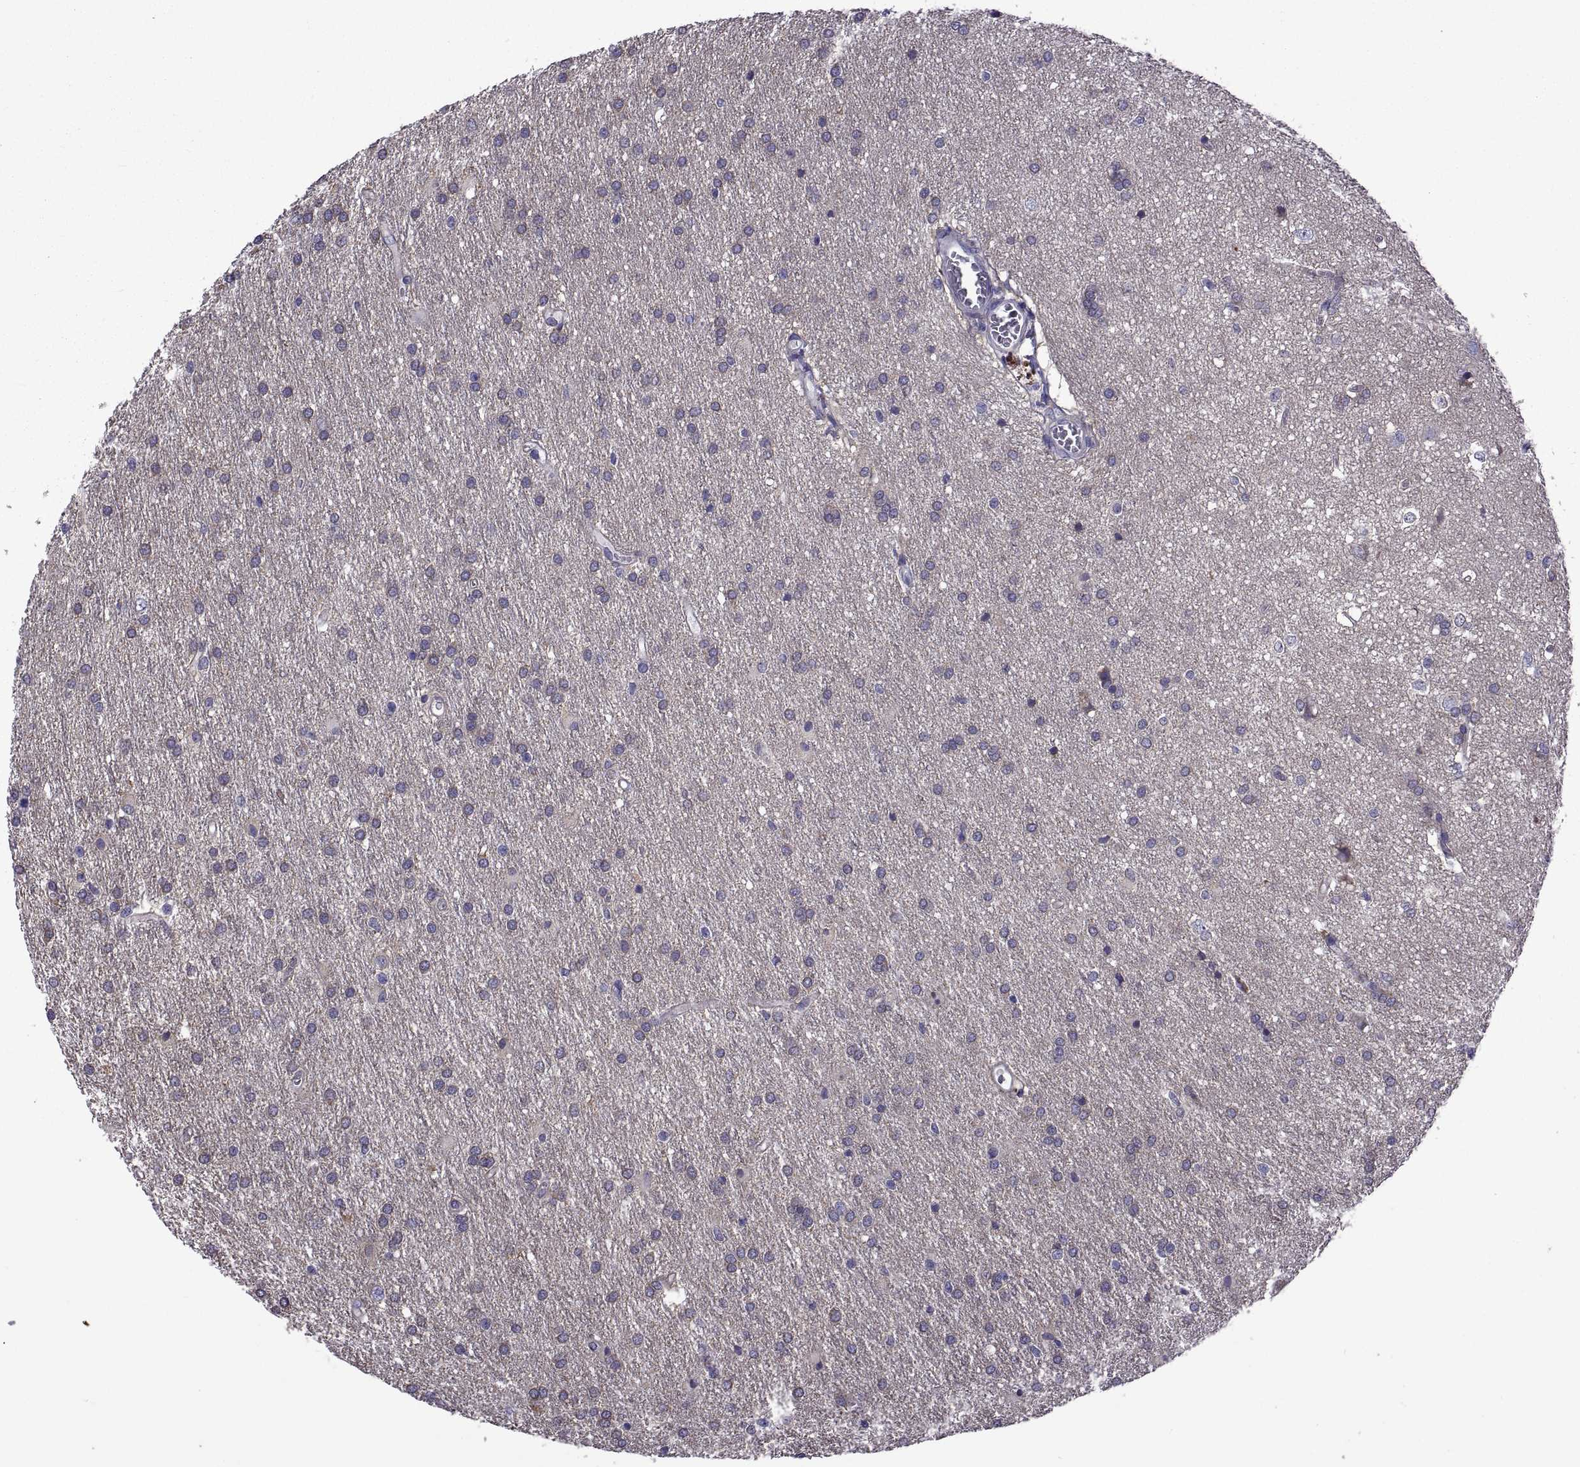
{"staining": {"intensity": "negative", "quantity": "none", "location": "none"}, "tissue": "glioma", "cell_type": "Tumor cells", "image_type": "cancer", "snomed": [{"axis": "morphology", "description": "Glioma, malignant, Low grade"}, {"axis": "topography", "description": "Brain"}], "caption": "High power microscopy photomicrograph of an immunohistochemistry (IHC) photomicrograph of malignant glioma (low-grade), revealing no significant positivity in tumor cells.", "gene": "TMC3", "patient": {"sex": "female", "age": 32}}